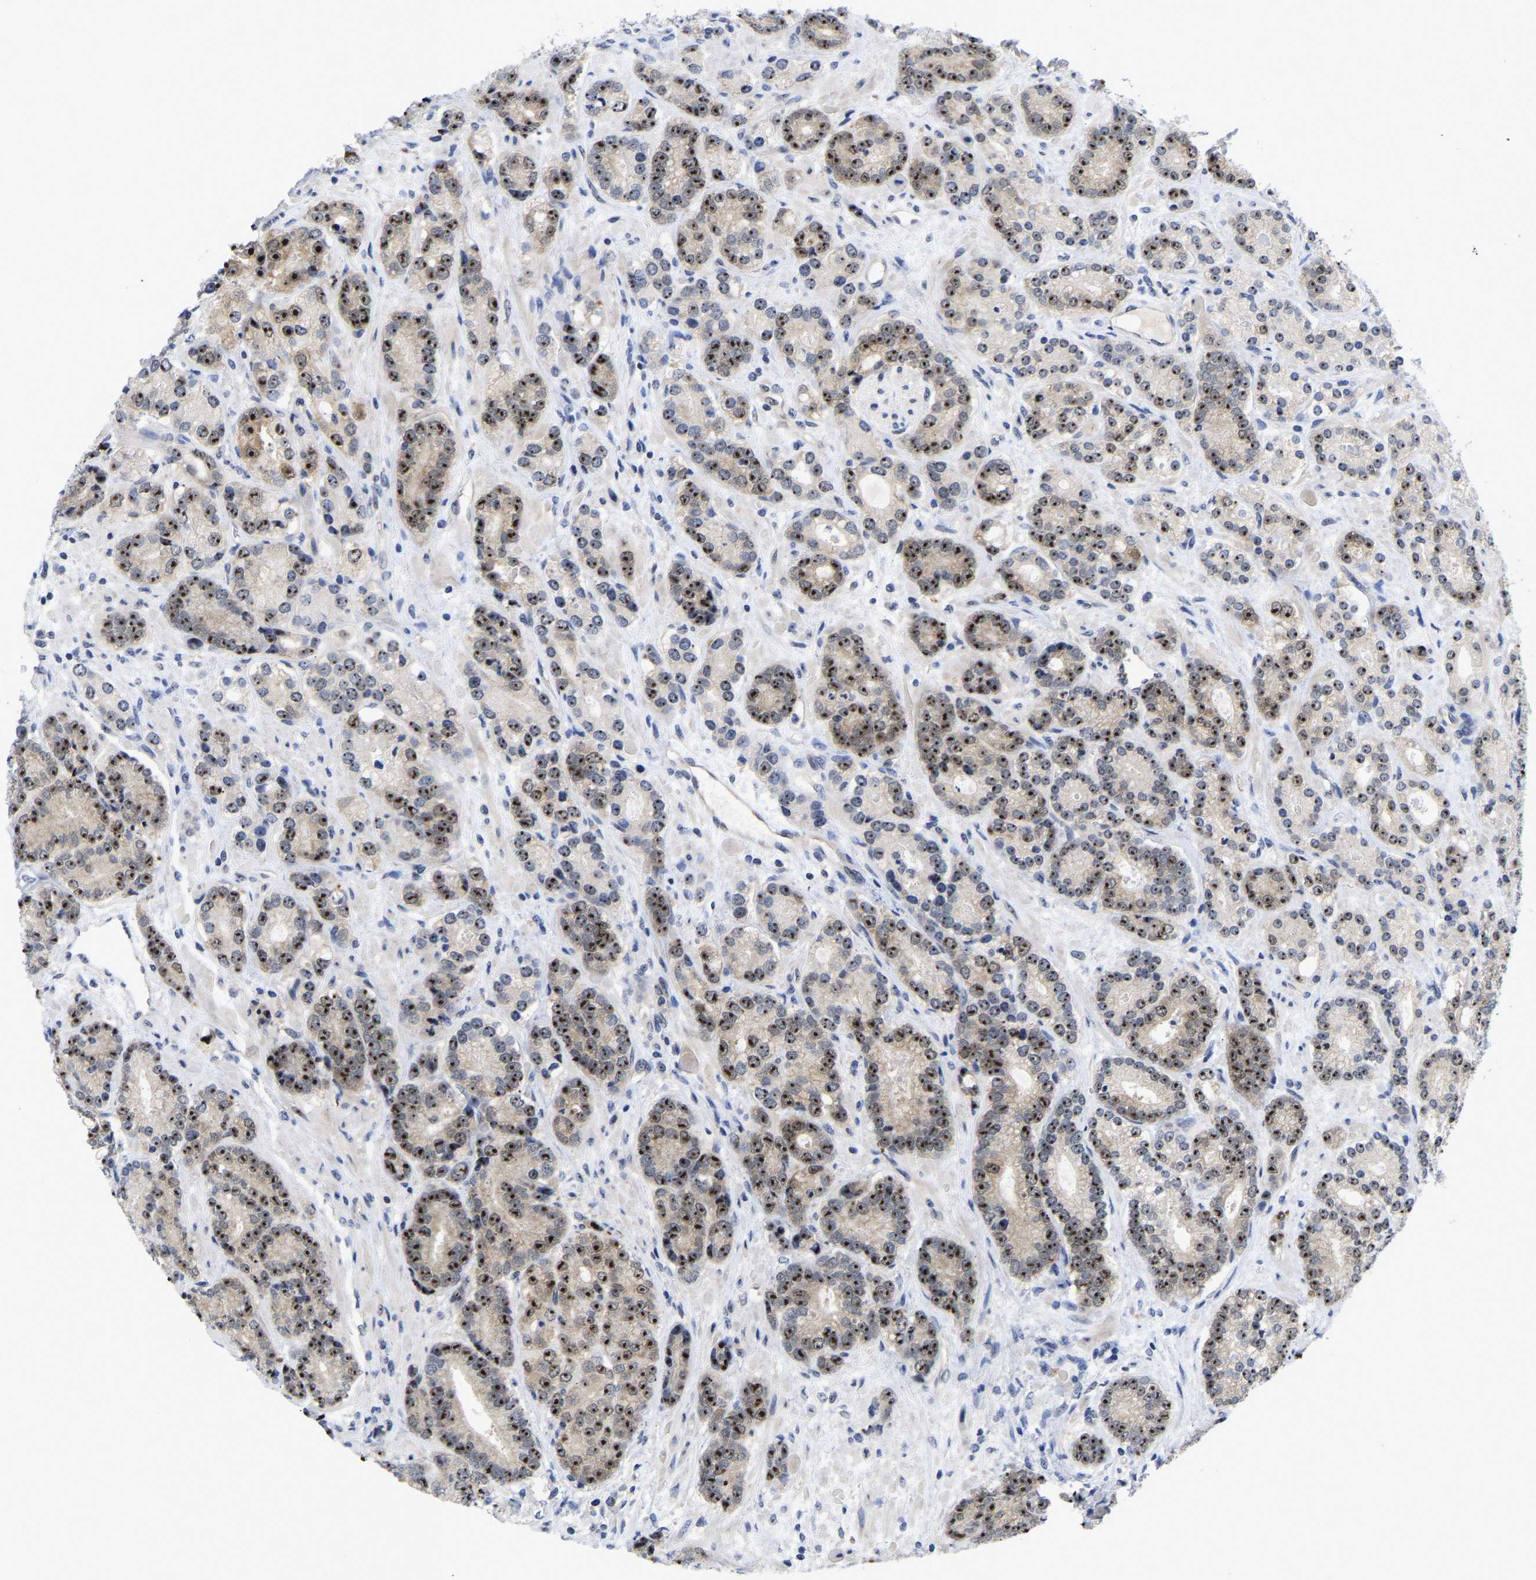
{"staining": {"intensity": "strong", "quantity": "25%-75%", "location": "nuclear"}, "tissue": "prostate cancer", "cell_type": "Tumor cells", "image_type": "cancer", "snomed": [{"axis": "morphology", "description": "Adenocarcinoma, High grade"}, {"axis": "topography", "description": "Prostate"}], "caption": "DAB immunohistochemical staining of adenocarcinoma (high-grade) (prostate) displays strong nuclear protein expression in approximately 25%-75% of tumor cells.", "gene": "NLE1", "patient": {"sex": "male", "age": 61}}